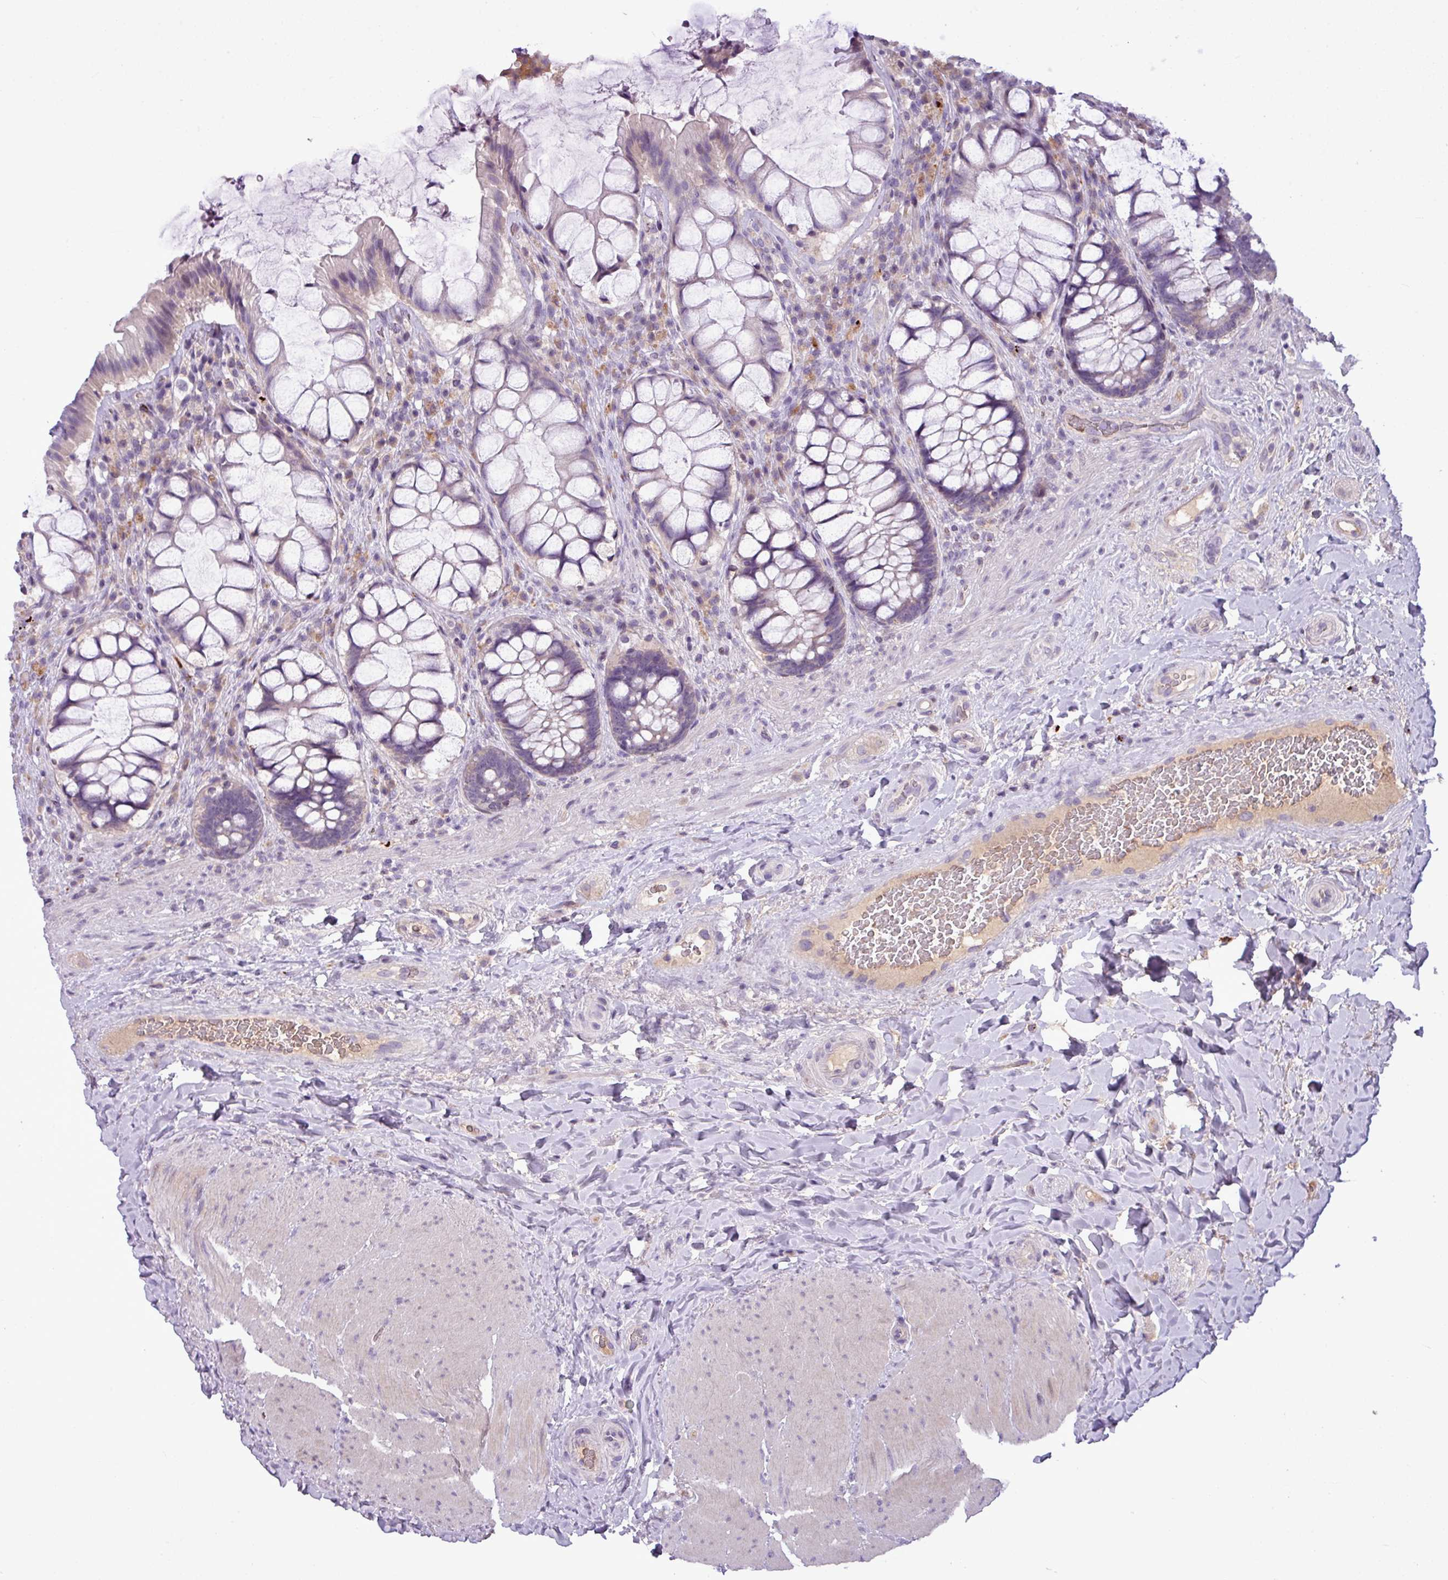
{"staining": {"intensity": "weak", "quantity": "25%-75%", "location": "cytoplasmic/membranous"}, "tissue": "rectum", "cell_type": "Glandular cells", "image_type": "normal", "snomed": [{"axis": "morphology", "description": "Normal tissue, NOS"}, {"axis": "topography", "description": "Rectum"}], "caption": "This photomicrograph shows normal rectum stained with immunohistochemistry (IHC) to label a protein in brown. The cytoplasmic/membranous of glandular cells show weak positivity for the protein. Nuclei are counter-stained blue.", "gene": "IL17A", "patient": {"sex": "female", "age": 58}}